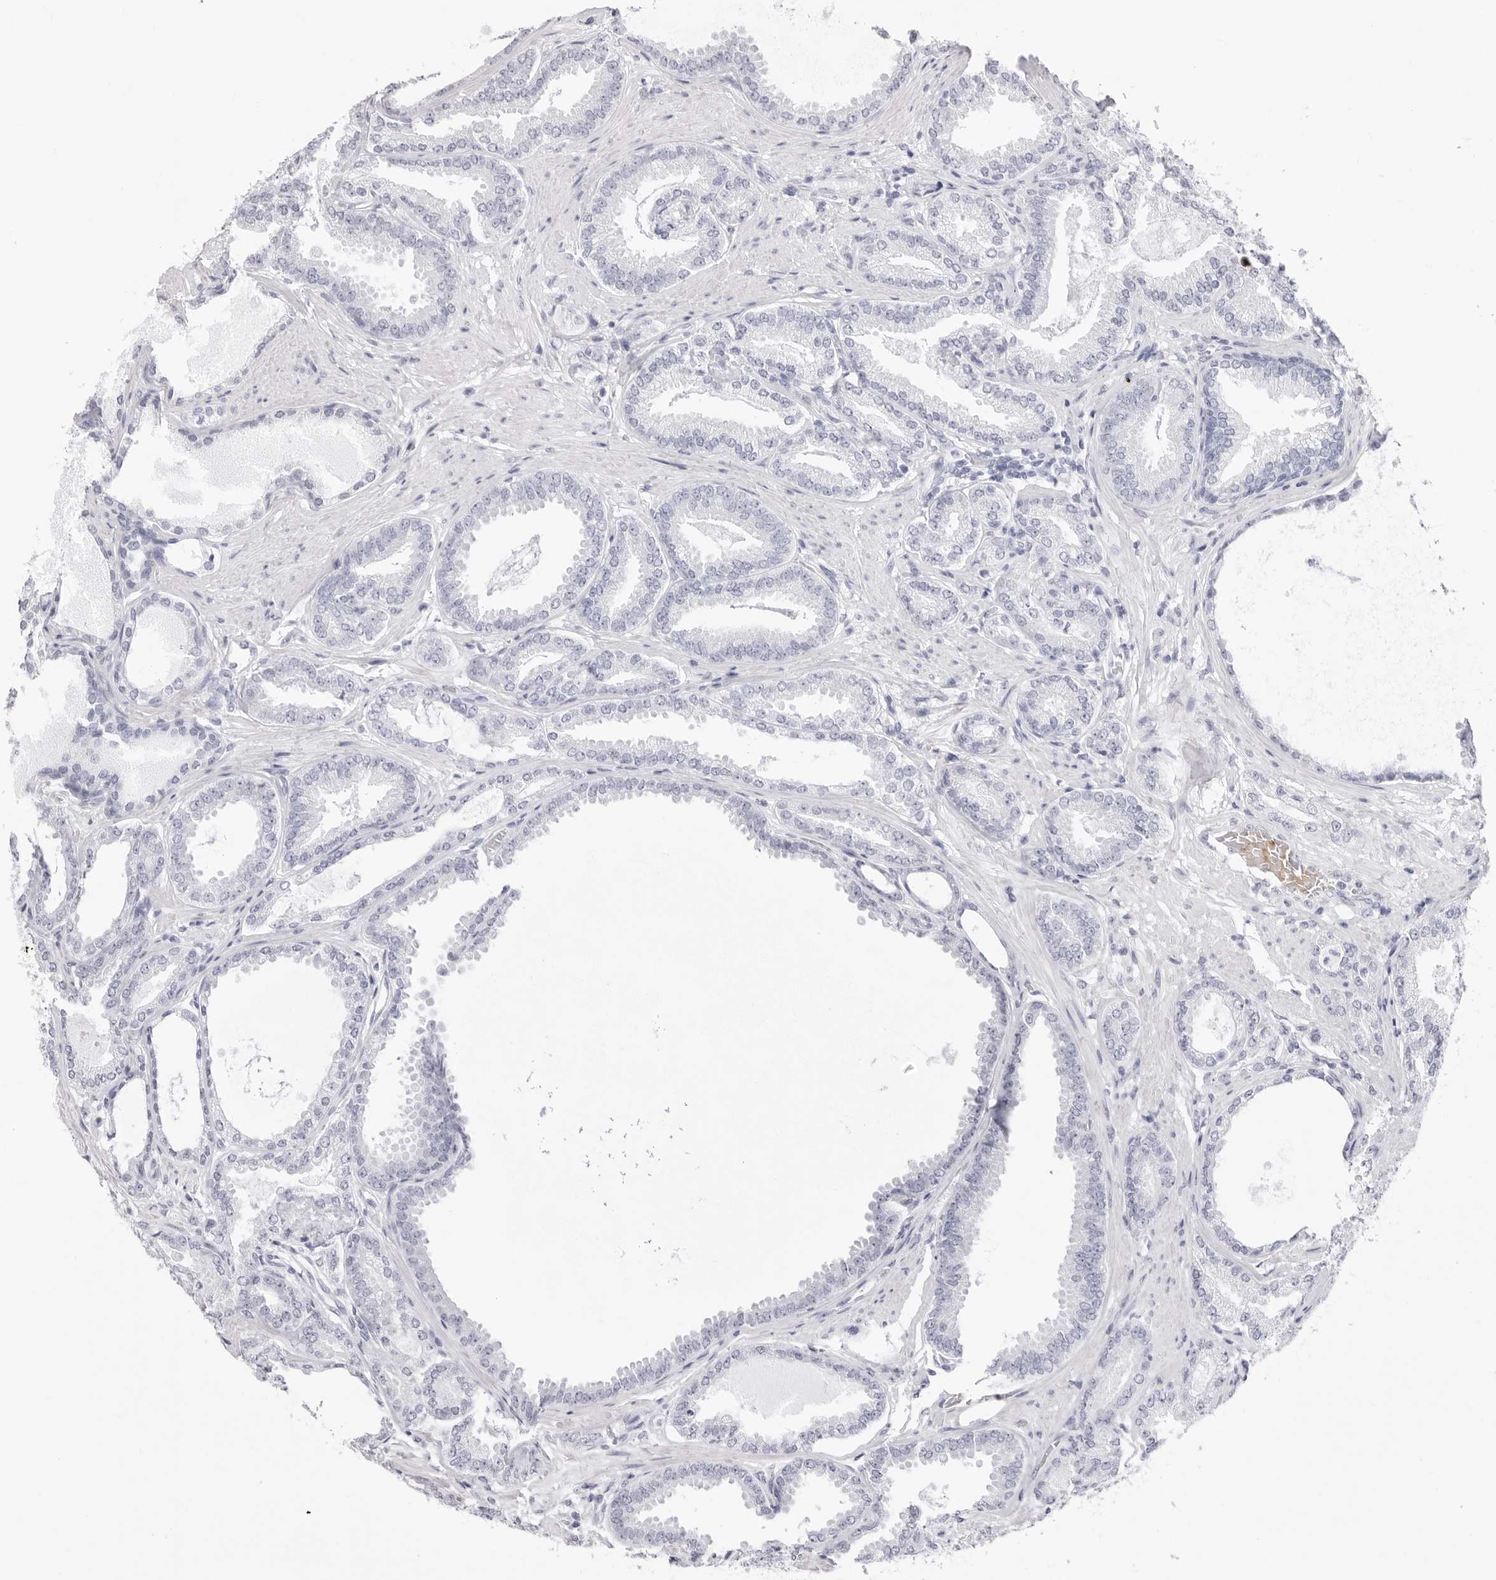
{"staining": {"intensity": "negative", "quantity": "none", "location": "none"}, "tissue": "prostate cancer", "cell_type": "Tumor cells", "image_type": "cancer", "snomed": [{"axis": "morphology", "description": "Adenocarcinoma, Low grade"}, {"axis": "topography", "description": "Prostate"}], "caption": "The photomicrograph displays no staining of tumor cells in prostate low-grade adenocarcinoma. Brightfield microscopy of IHC stained with DAB (3,3'-diaminobenzidine) (brown) and hematoxylin (blue), captured at high magnification.", "gene": "TSSK1B", "patient": {"sex": "male", "age": 71}}